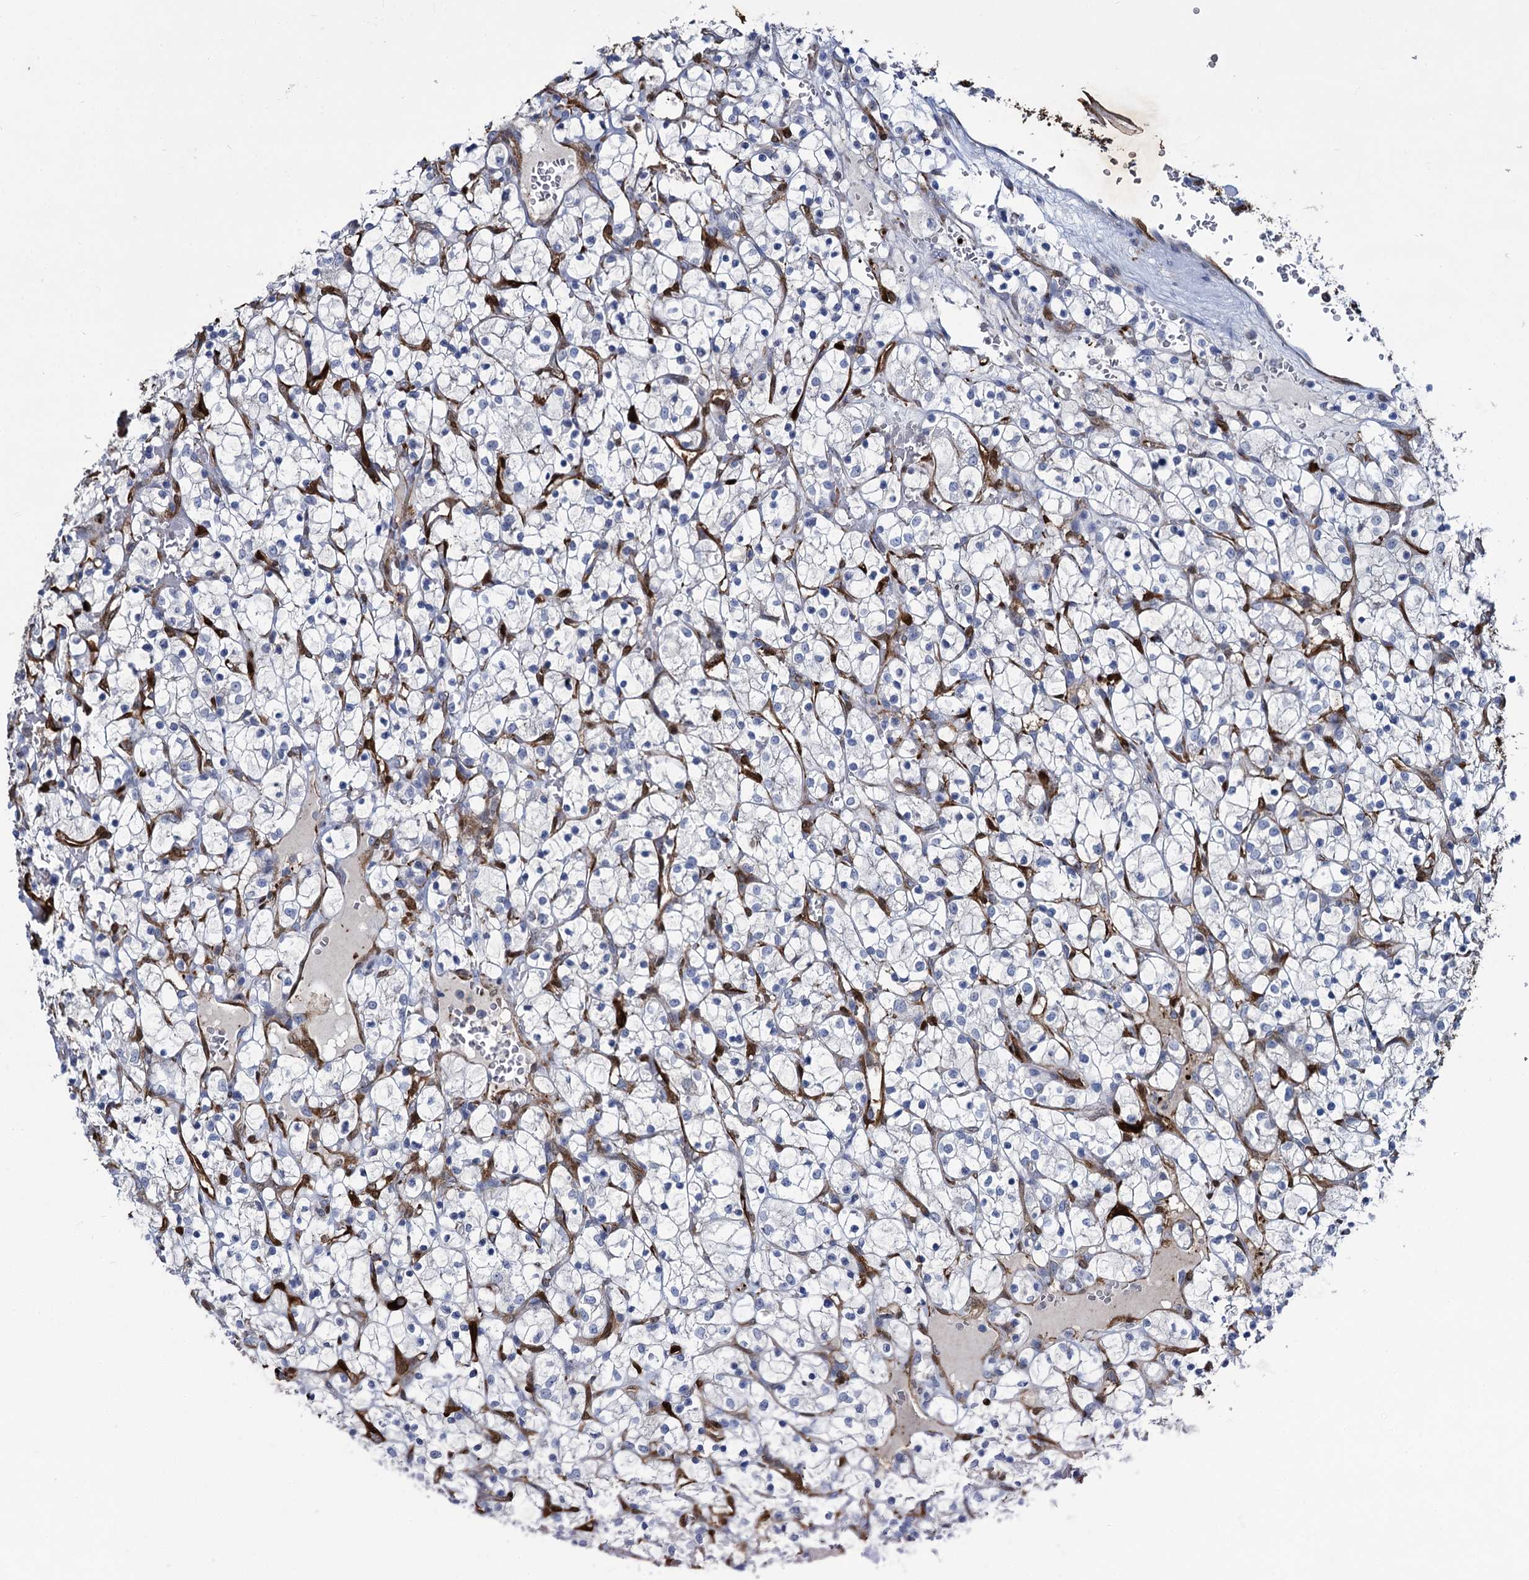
{"staining": {"intensity": "negative", "quantity": "none", "location": "none"}, "tissue": "renal cancer", "cell_type": "Tumor cells", "image_type": "cancer", "snomed": [{"axis": "morphology", "description": "Adenocarcinoma, NOS"}, {"axis": "topography", "description": "Kidney"}], "caption": "This is an immunohistochemistry photomicrograph of adenocarcinoma (renal). There is no expression in tumor cells.", "gene": "FABP5", "patient": {"sex": "female", "age": 69}}